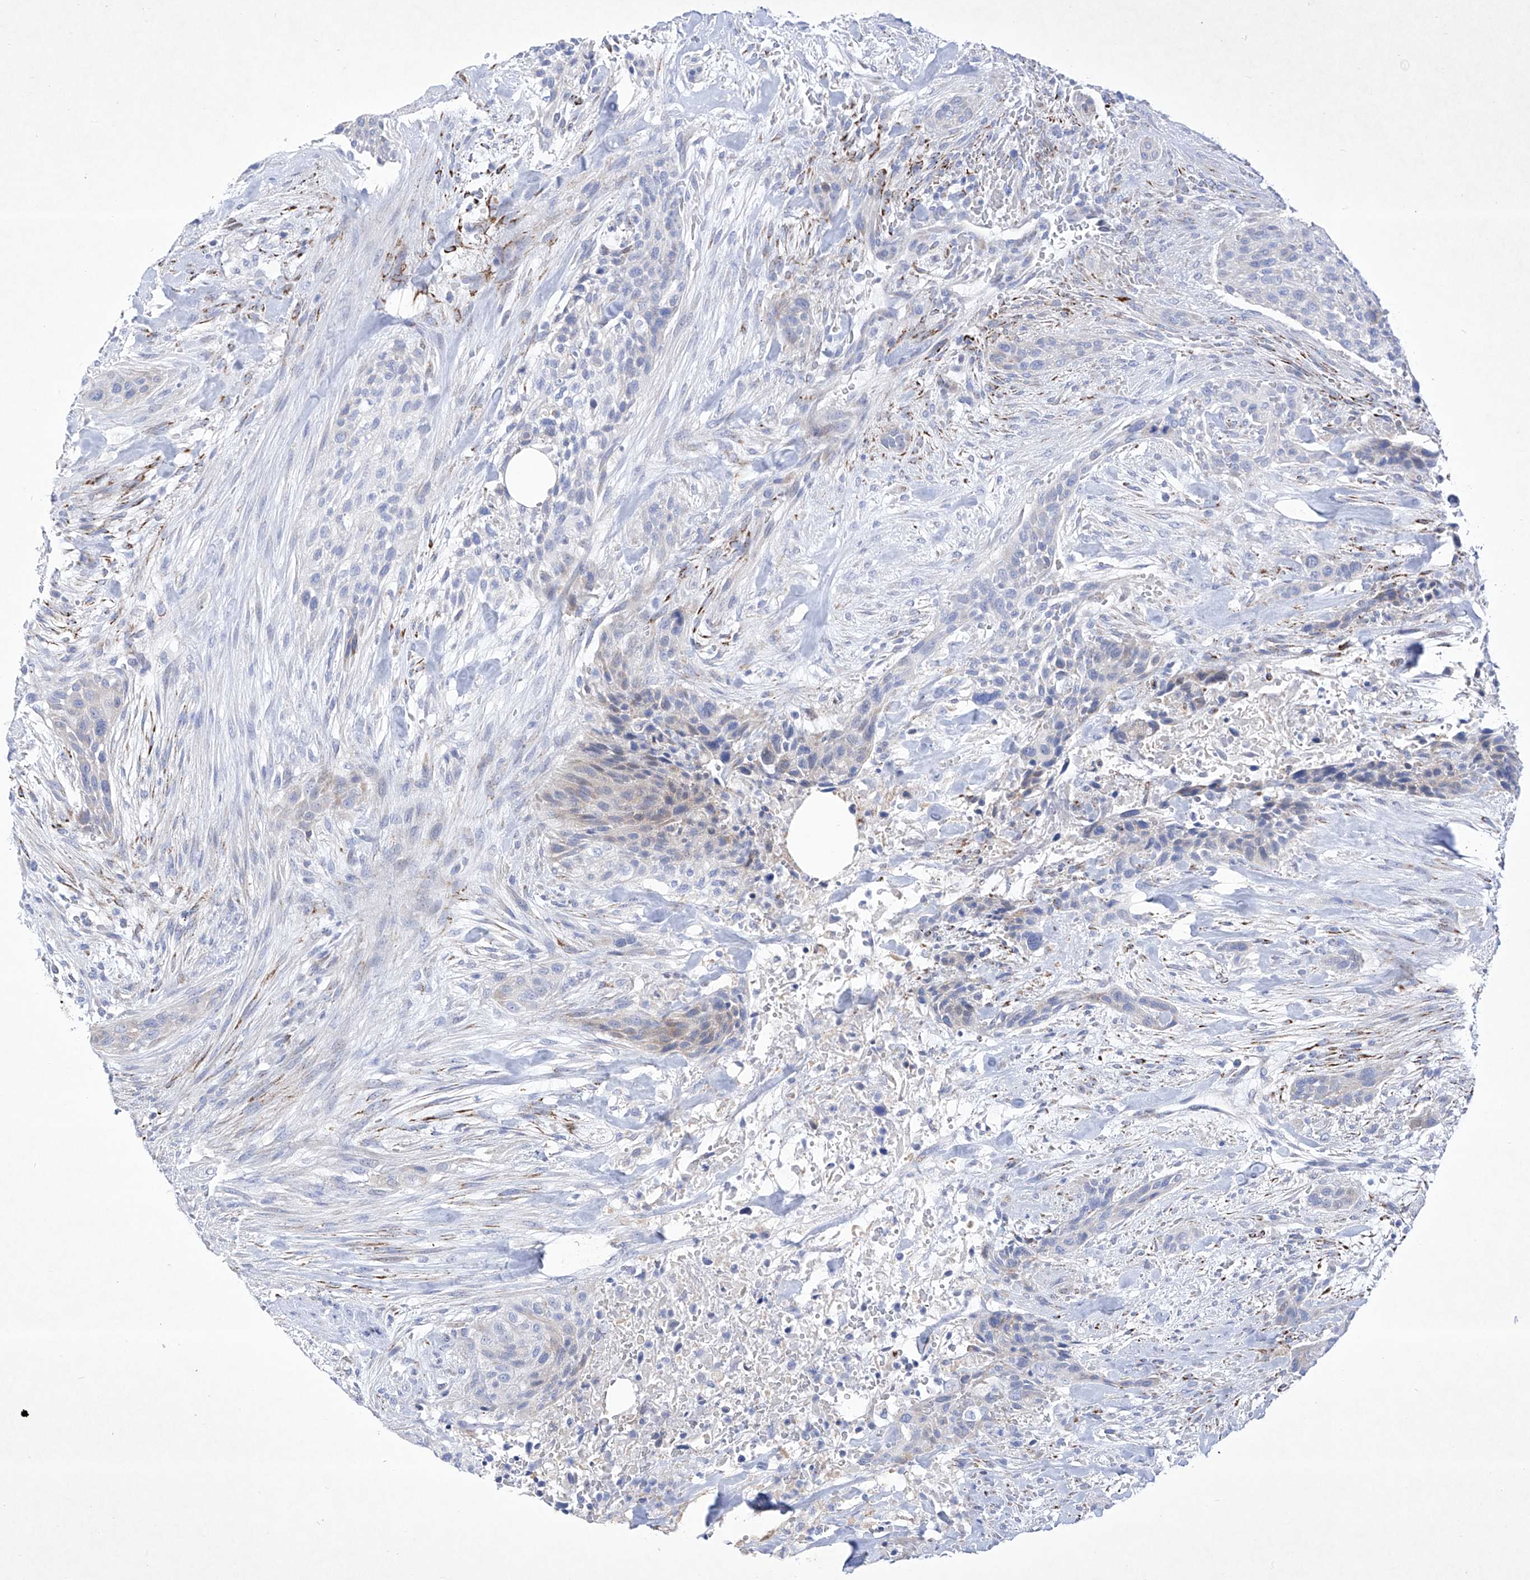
{"staining": {"intensity": "negative", "quantity": "none", "location": "none"}, "tissue": "urothelial cancer", "cell_type": "Tumor cells", "image_type": "cancer", "snomed": [{"axis": "morphology", "description": "Urothelial carcinoma, High grade"}, {"axis": "topography", "description": "Urinary bladder"}], "caption": "This is an immunohistochemistry image of human urothelial cancer. There is no staining in tumor cells.", "gene": "C1orf87", "patient": {"sex": "male", "age": 35}}